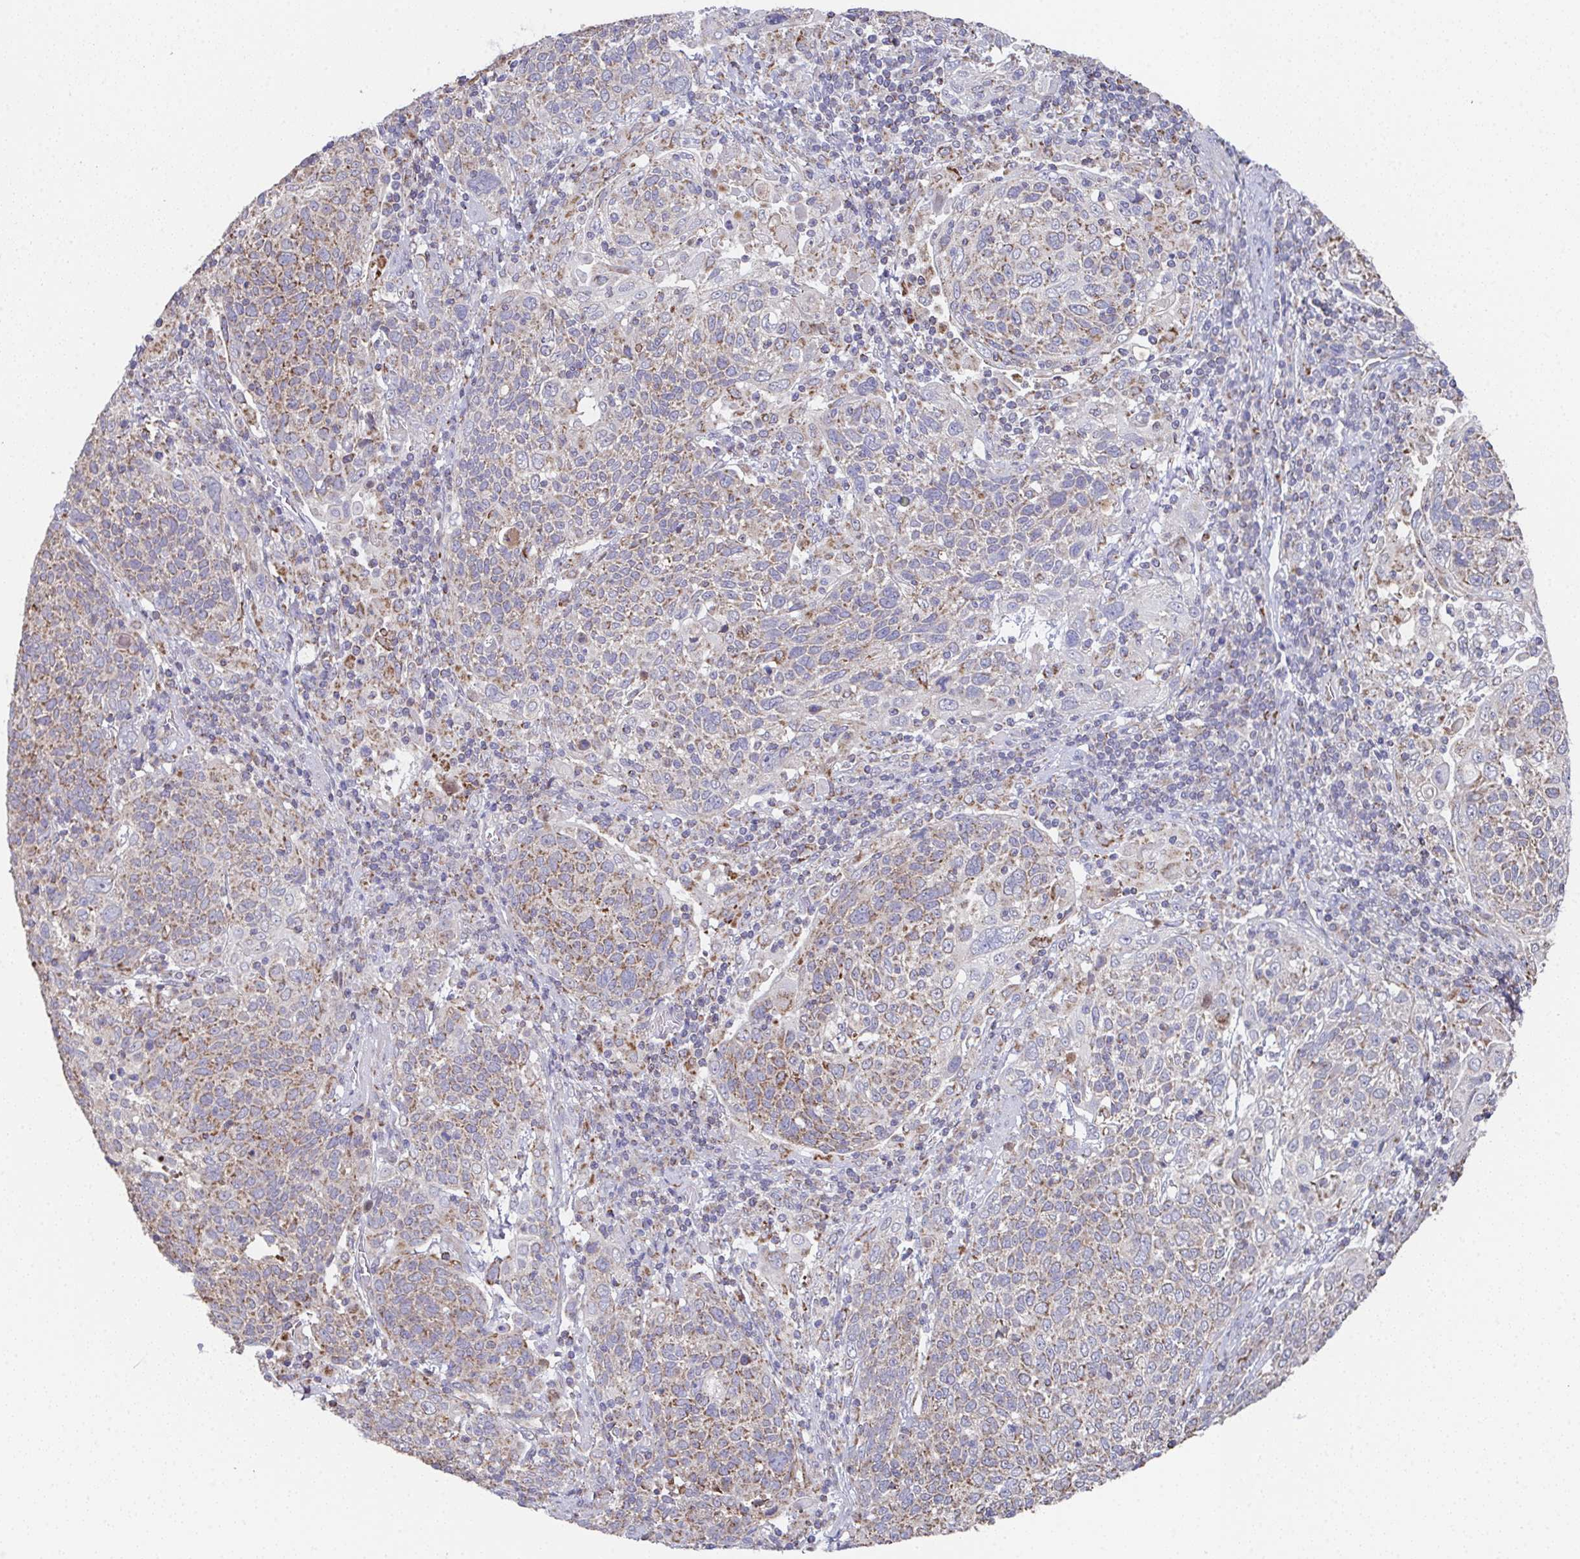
{"staining": {"intensity": "weak", "quantity": "25%-75%", "location": "cytoplasmic/membranous"}, "tissue": "cervical cancer", "cell_type": "Tumor cells", "image_type": "cancer", "snomed": [{"axis": "morphology", "description": "Squamous cell carcinoma, NOS"}, {"axis": "topography", "description": "Cervix"}], "caption": "There is low levels of weak cytoplasmic/membranous expression in tumor cells of cervical cancer (squamous cell carcinoma), as demonstrated by immunohistochemical staining (brown color).", "gene": "MT-ND3", "patient": {"sex": "female", "age": 61}}